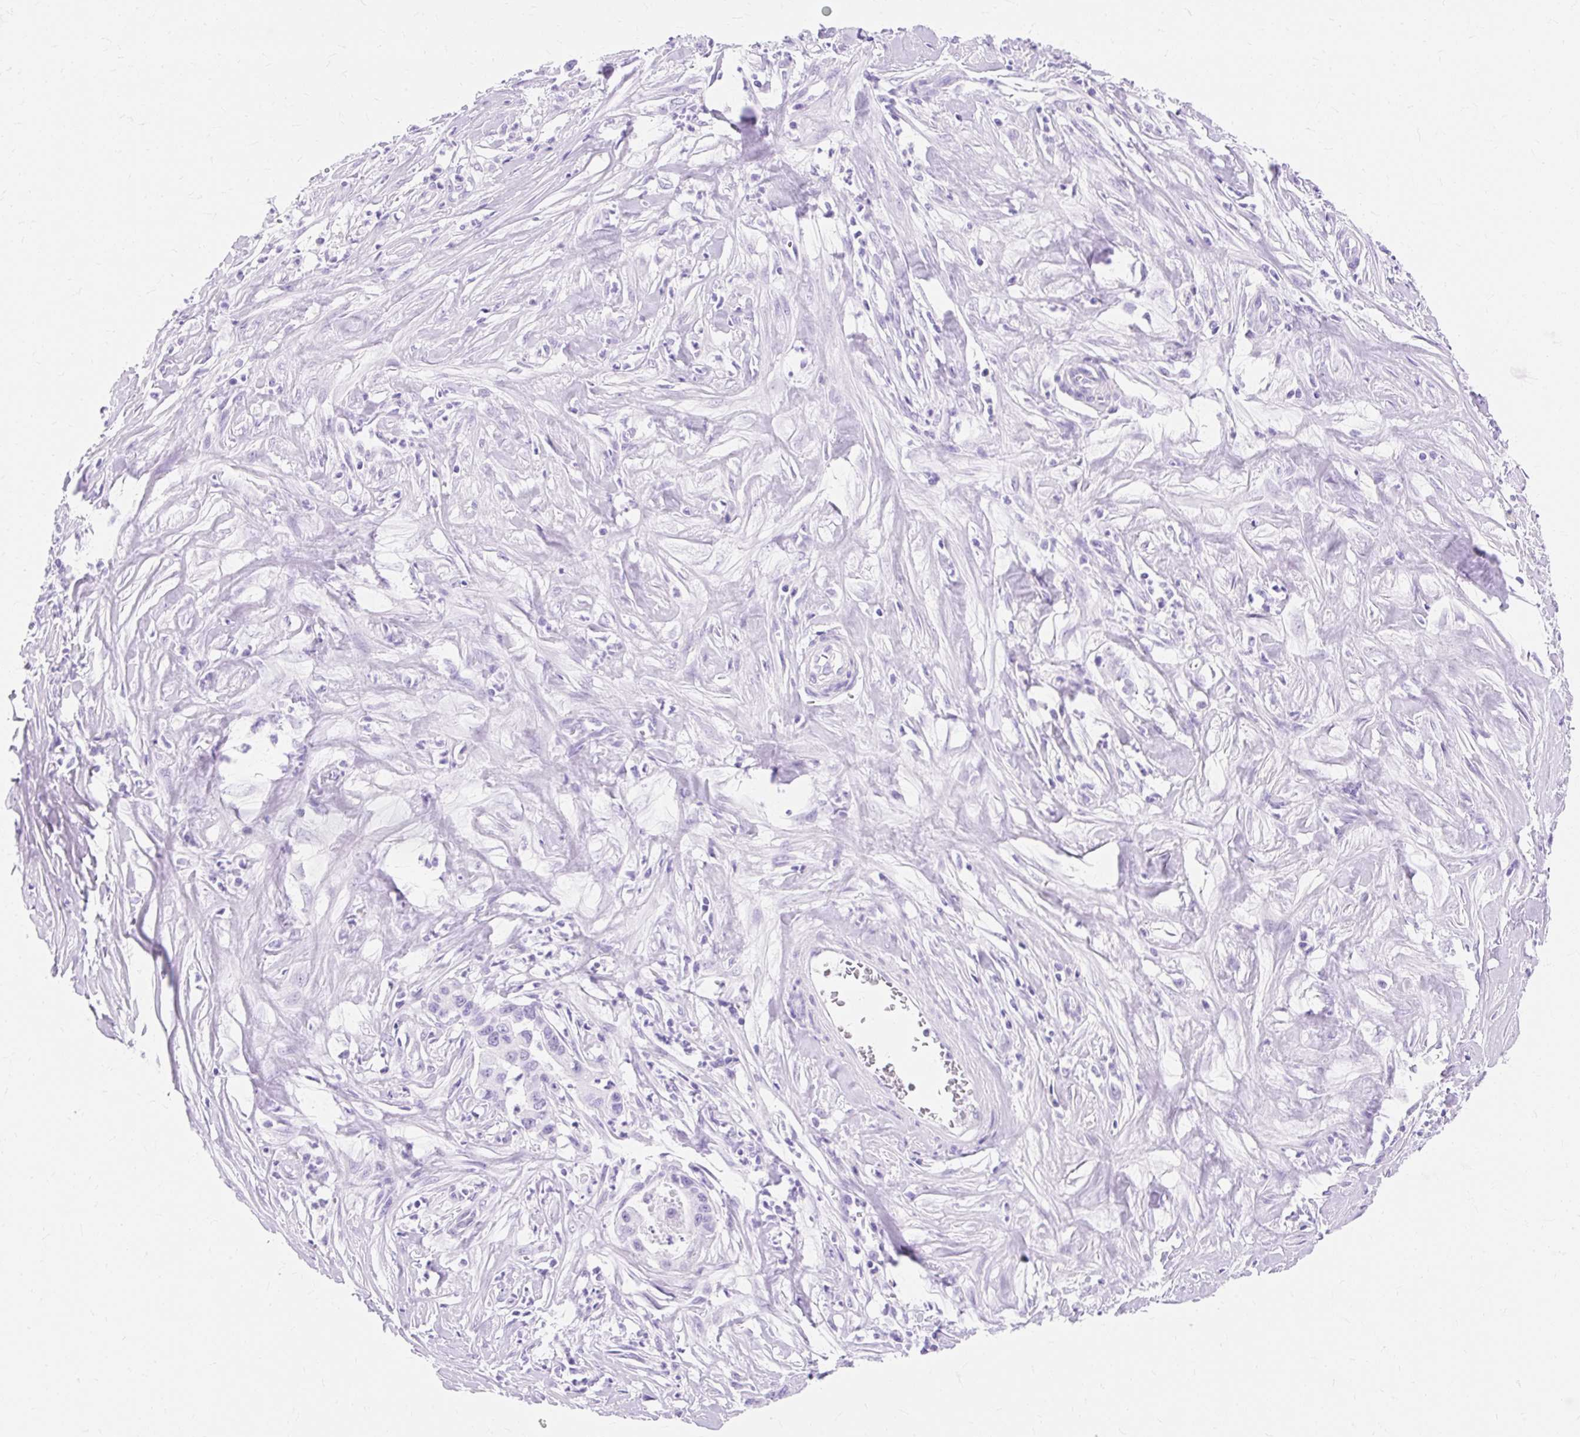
{"staining": {"intensity": "negative", "quantity": "none", "location": "none"}, "tissue": "pancreatic cancer", "cell_type": "Tumor cells", "image_type": "cancer", "snomed": [{"axis": "morphology", "description": "Adenocarcinoma, NOS"}, {"axis": "topography", "description": "Pancreas"}], "caption": "Immunohistochemistry (IHC) image of neoplastic tissue: pancreatic cancer stained with DAB (3,3'-diaminobenzidine) displays no significant protein staining in tumor cells.", "gene": "MBP", "patient": {"sex": "male", "age": 73}}